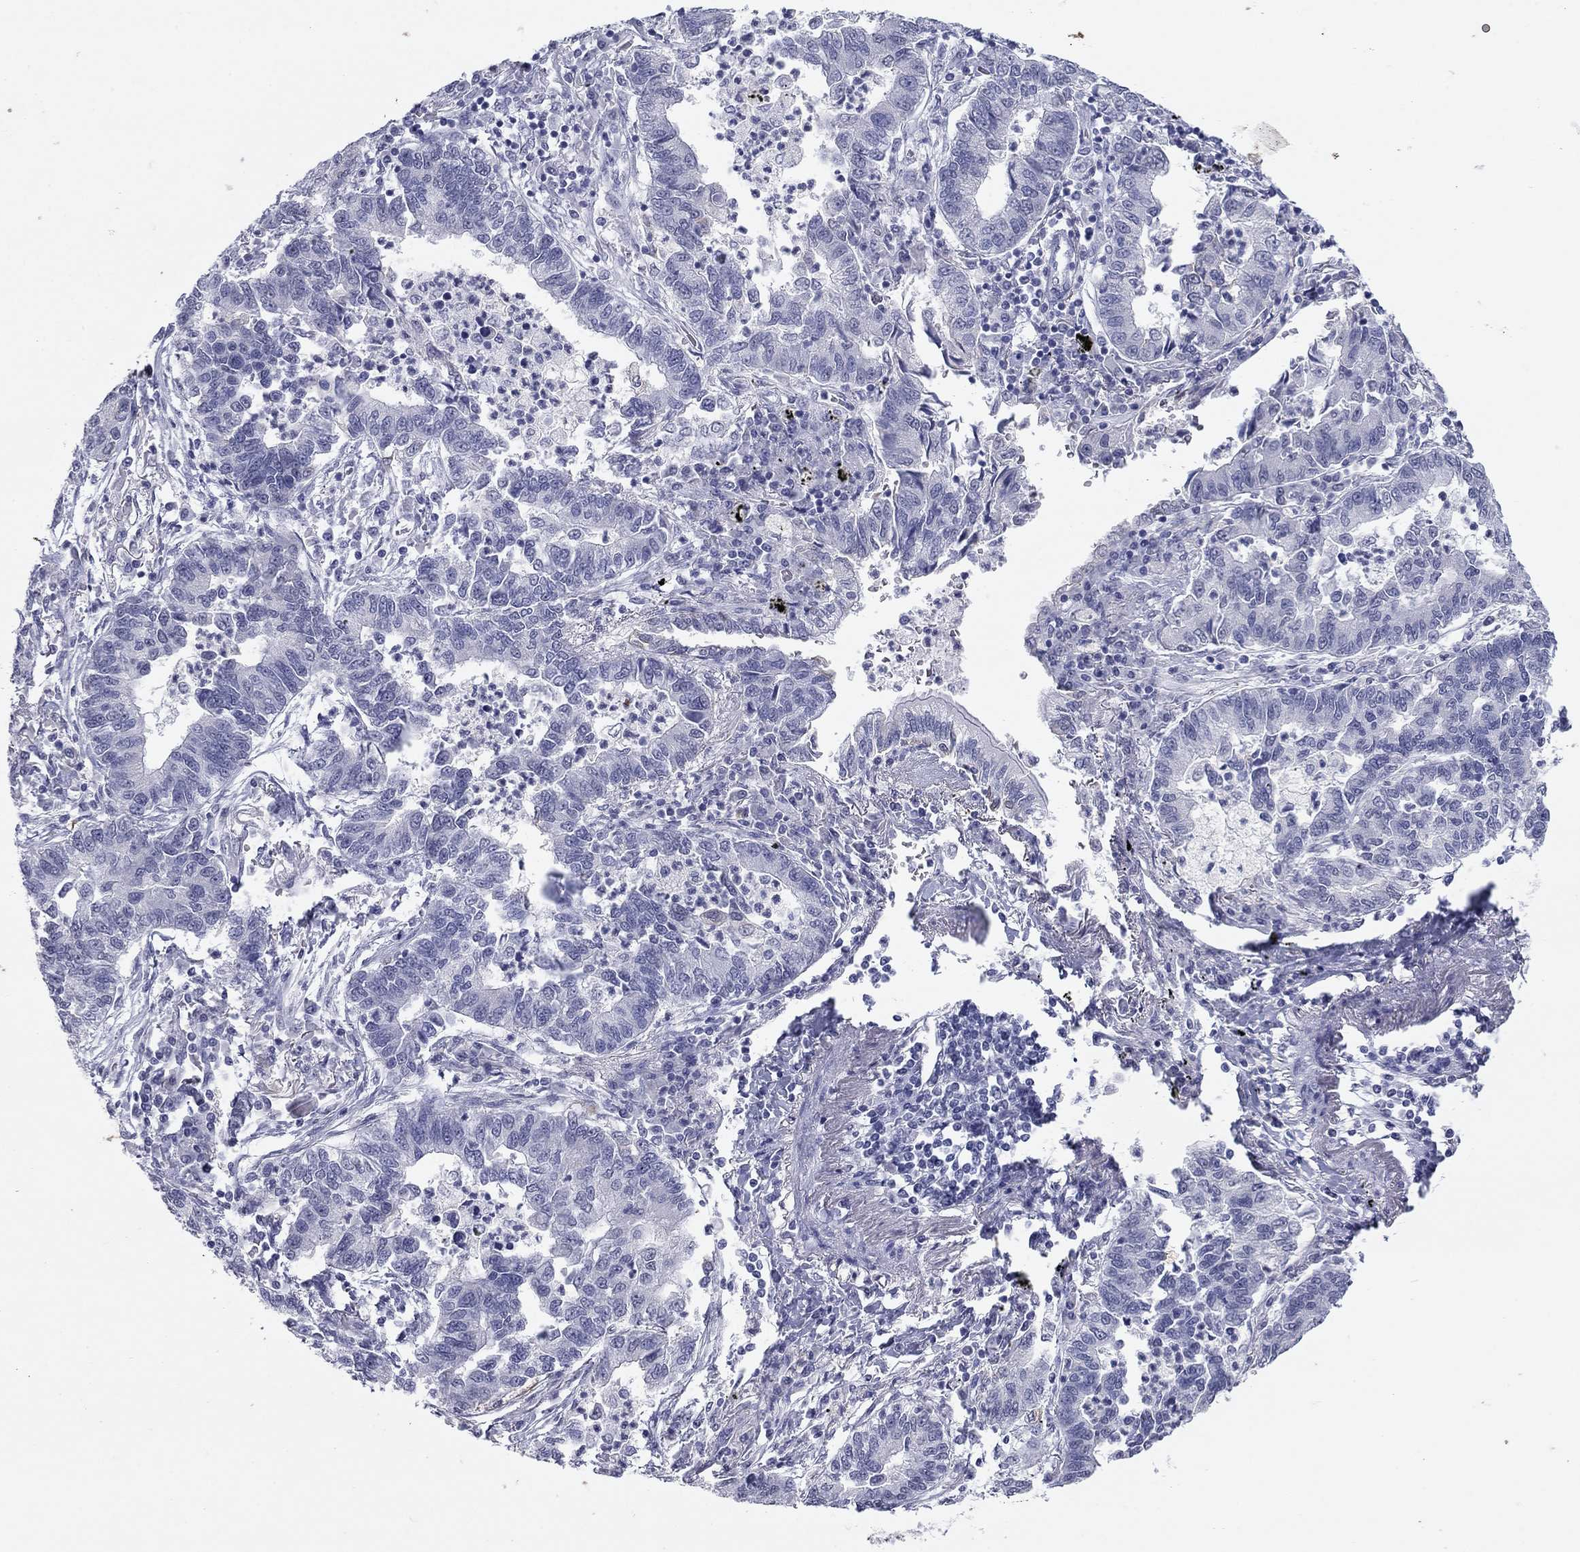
{"staining": {"intensity": "negative", "quantity": "none", "location": "none"}, "tissue": "lung cancer", "cell_type": "Tumor cells", "image_type": "cancer", "snomed": [{"axis": "morphology", "description": "Adenocarcinoma, NOS"}, {"axis": "topography", "description": "Lung"}], "caption": "The photomicrograph demonstrates no significant positivity in tumor cells of lung adenocarcinoma.", "gene": "KRT75", "patient": {"sex": "female", "age": 57}}